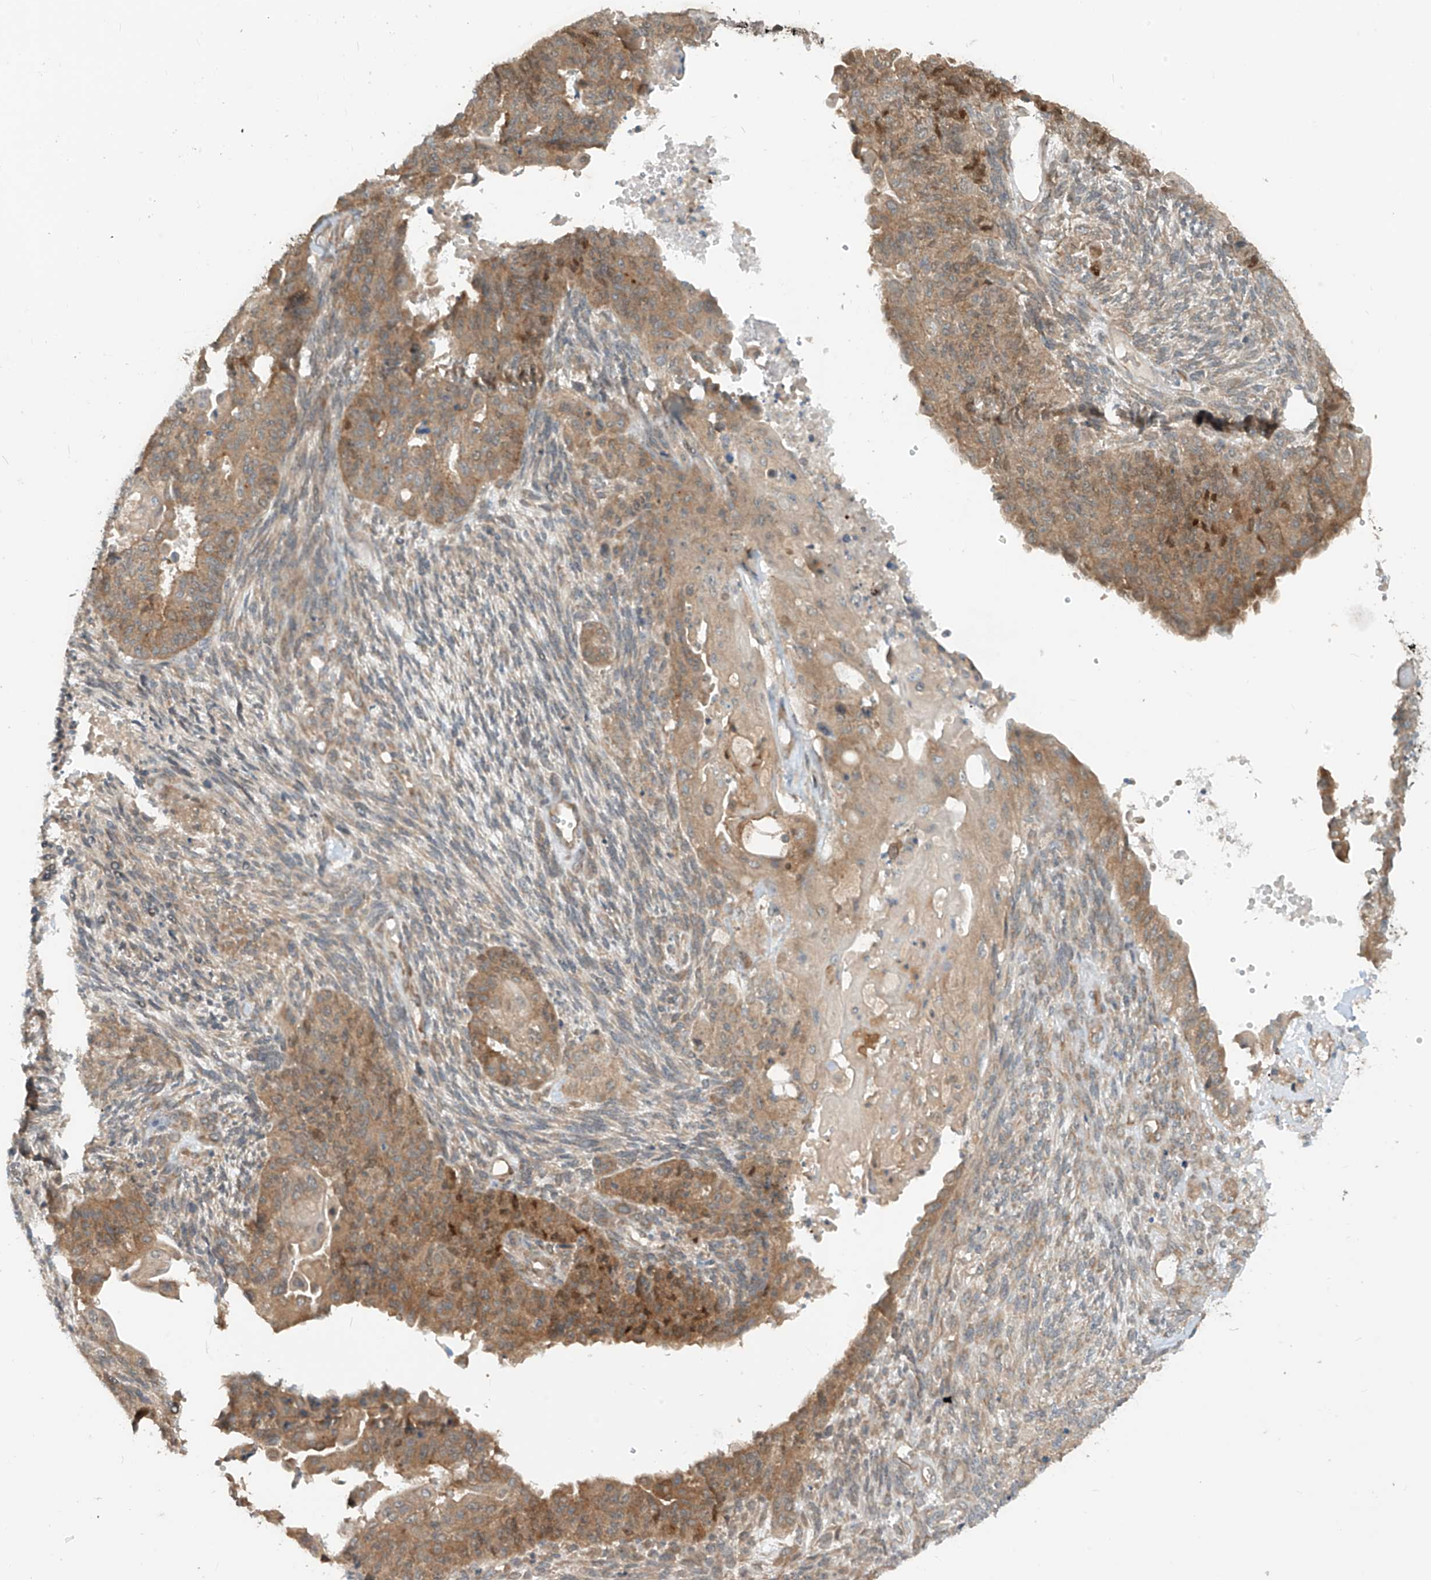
{"staining": {"intensity": "moderate", "quantity": ">75%", "location": "cytoplasmic/membranous"}, "tissue": "endometrial cancer", "cell_type": "Tumor cells", "image_type": "cancer", "snomed": [{"axis": "morphology", "description": "Adenocarcinoma, NOS"}, {"axis": "topography", "description": "Endometrium"}], "caption": "Immunohistochemical staining of adenocarcinoma (endometrial) reveals medium levels of moderate cytoplasmic/membranous expression in about >75% of tumor cells.", "gene": "MTUS2", "patient": {"sex": "female", "age": 32}}